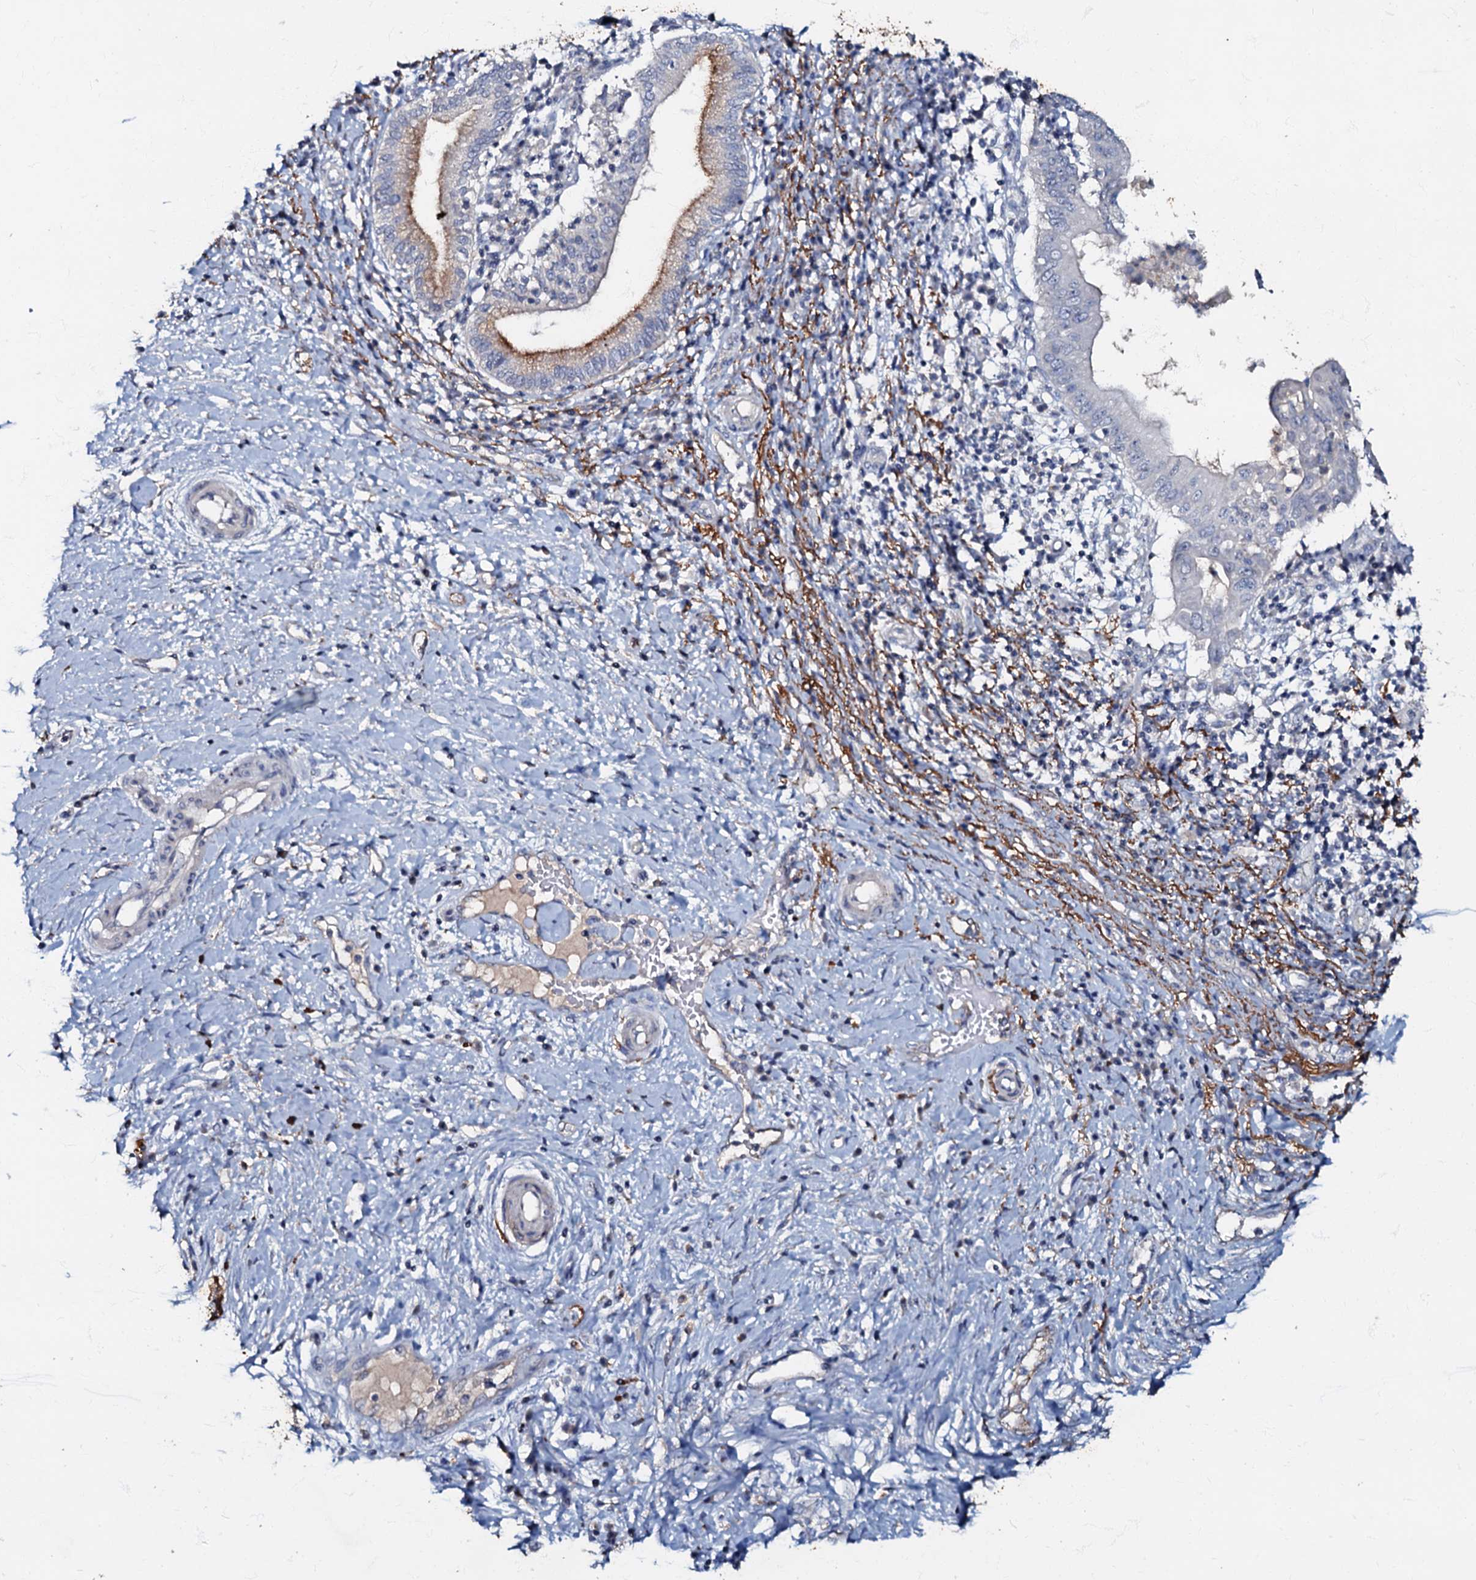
{"staining": {"intensity": "moderate", "quantity": "25%-75%", "location": "cytoplasmic/membranous"}, "tissue": "pancreatic cancer", "cell_type": "Tumor cells", "image_type": "cancer", "snomed": [{"axis": "morphology", "description": "Adenocarcinoma, NOS"}, {"axis": "topography", "description": "Pancreas"}], "caption": "Protein expression analysis of human pancreatic cancer (adenocarcinoma) reveals moderate cytoplasmic/membranous expression in about 25%-75% of tumor cells. (Stains: DAB in brown, nuclei in blue, Microscopy: brightfield microscopy at high magnification).", "gene": "MANSC4", "patient": {"sex": "male", "age": 68}}